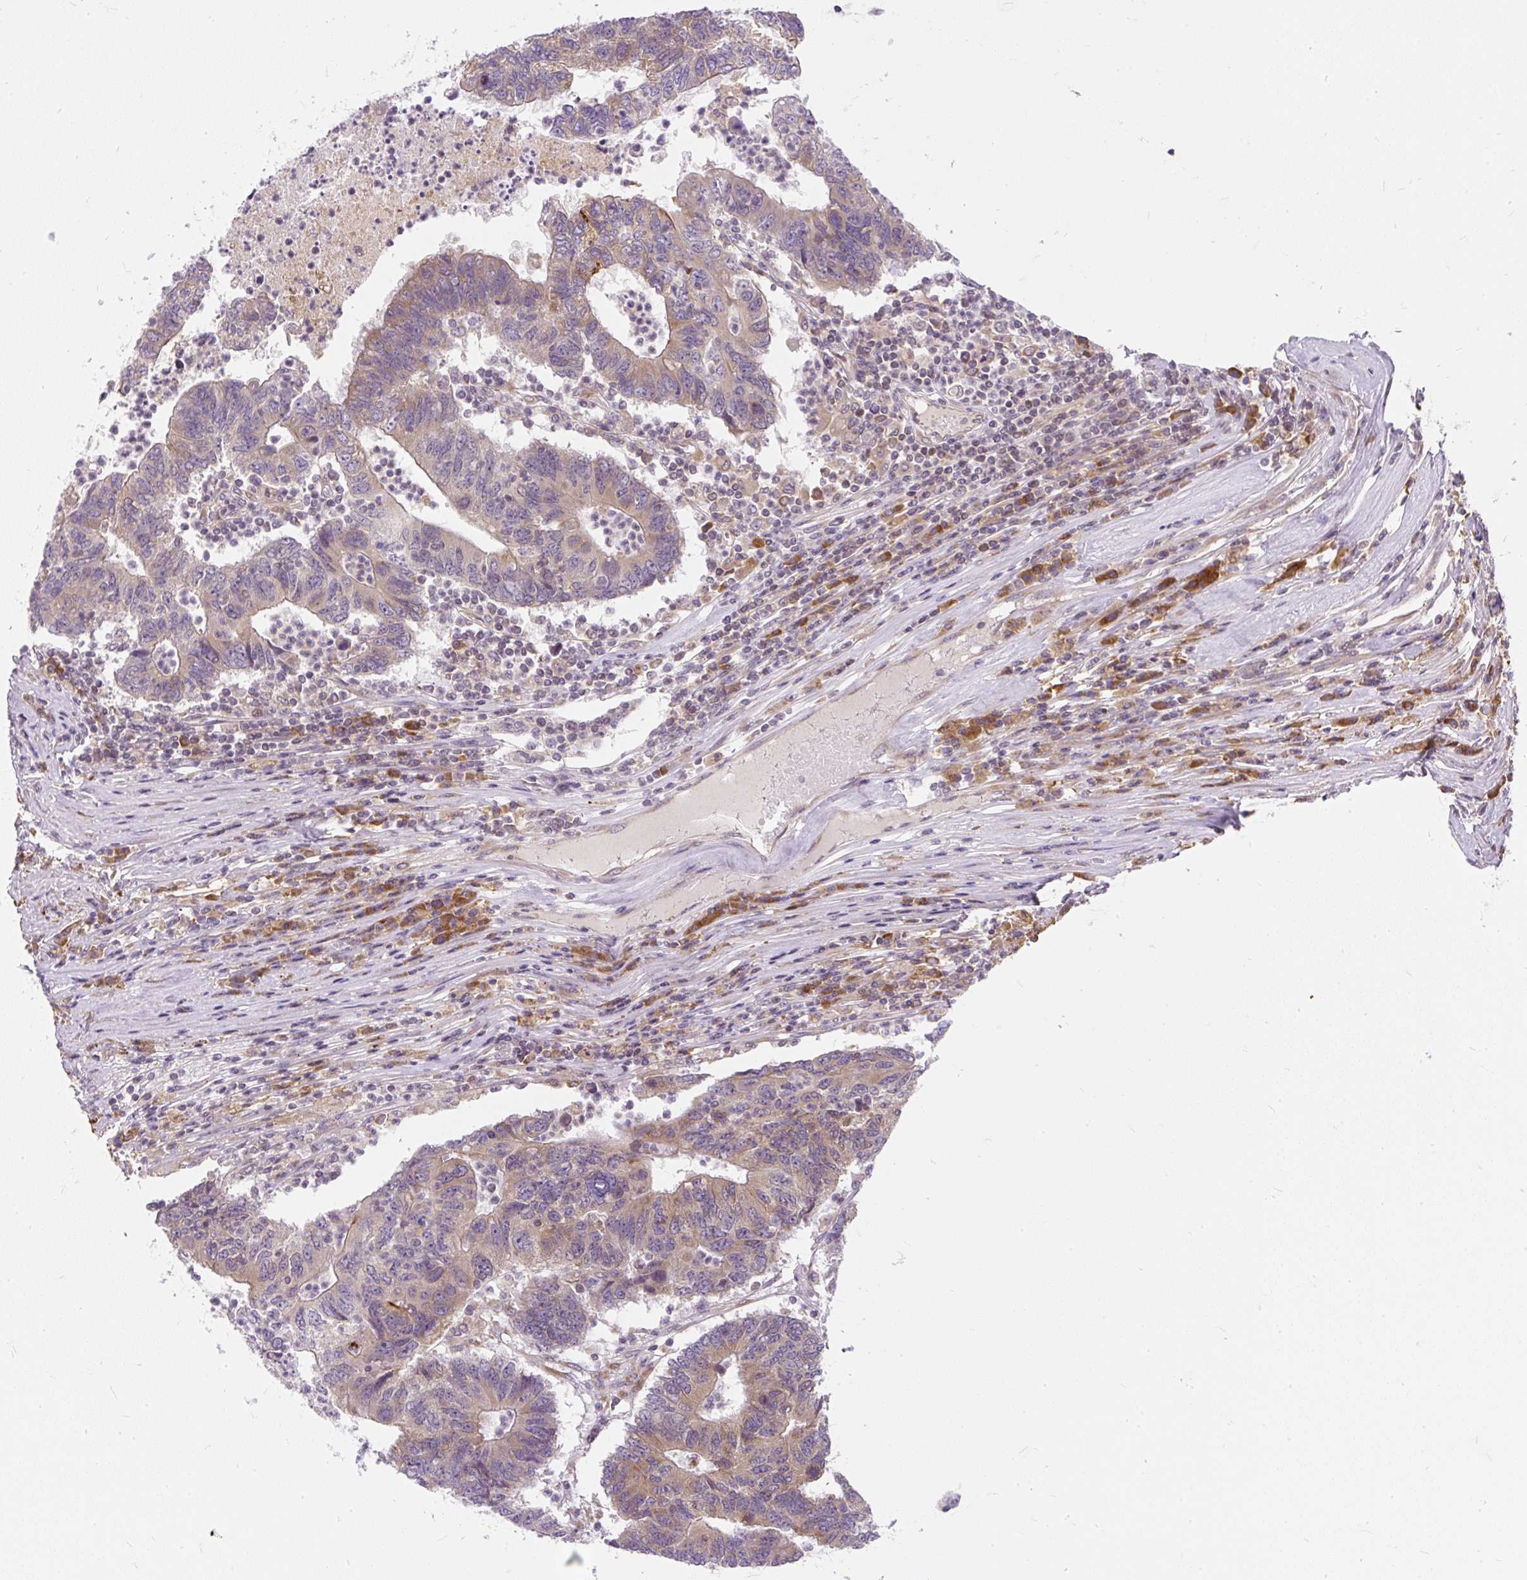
{"staining": {"intensity": "weak", "quantity": "25%-75%", "location": "cytoplasmic/membranous"}, "tissue": "colorectal cancer", "cell_type": "Tumor cells", "image_type": "cancer", "snomed": [{"axis": "morphology", "description": "Adenocarcinoma, NOS"}, {"axis": "topography", "description": "Colon"}], "caption": "Colorectal cancer tissue exhibits weak cytoplasmic/membranous positivity in approximately 25%-75% of tumor cells (Stains: DAB (3,3'-diaminobenzidine) in brown, nuclei in blue, Microscopy: brightfield microscopy at high magnification).", "gene": "CYP20A1", "patient": {"sex": "female", "age": 48}}